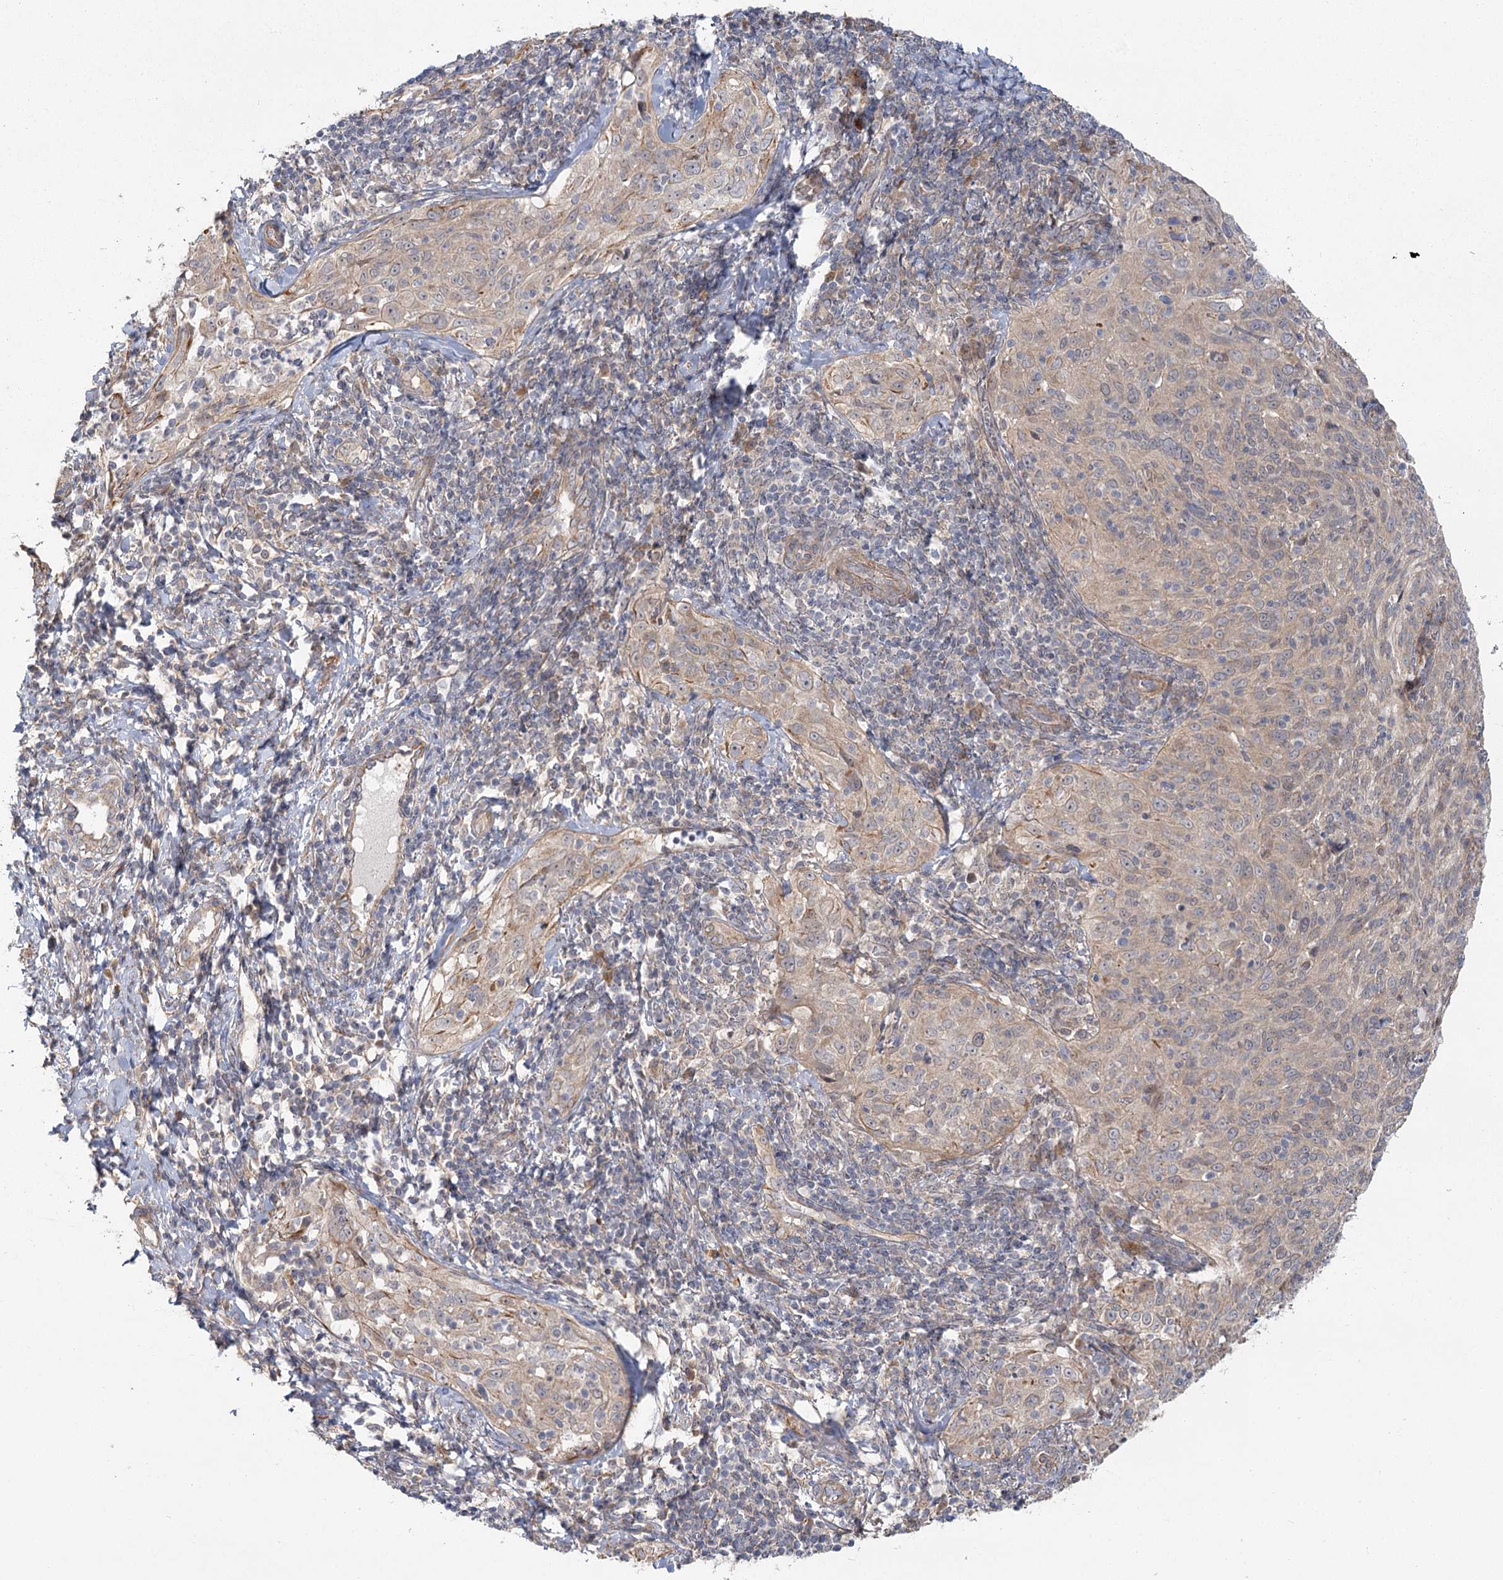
{"staining": {"intensity": "weak", "quantity": "25%-75%", "location": "cytoplasmic/membranous"}, "tissue": "cervical cancer", "cell_type": "Tumor cells", "image_type": "cancer", "snomed": [{"axis": "morphology", "description": "Squamous cell carcinoma, NOS"}, {"axis": "topography", "description": "Cervix"}], "caption": "Weak cytoplasmic/membranous staining for a protein is present in approximately 25%-75% of tumor cells of cervical squamous cell carcinoma using IHC.", "gene": "TBC1D9B", "patient": {"sex": "female", "age": 31}}